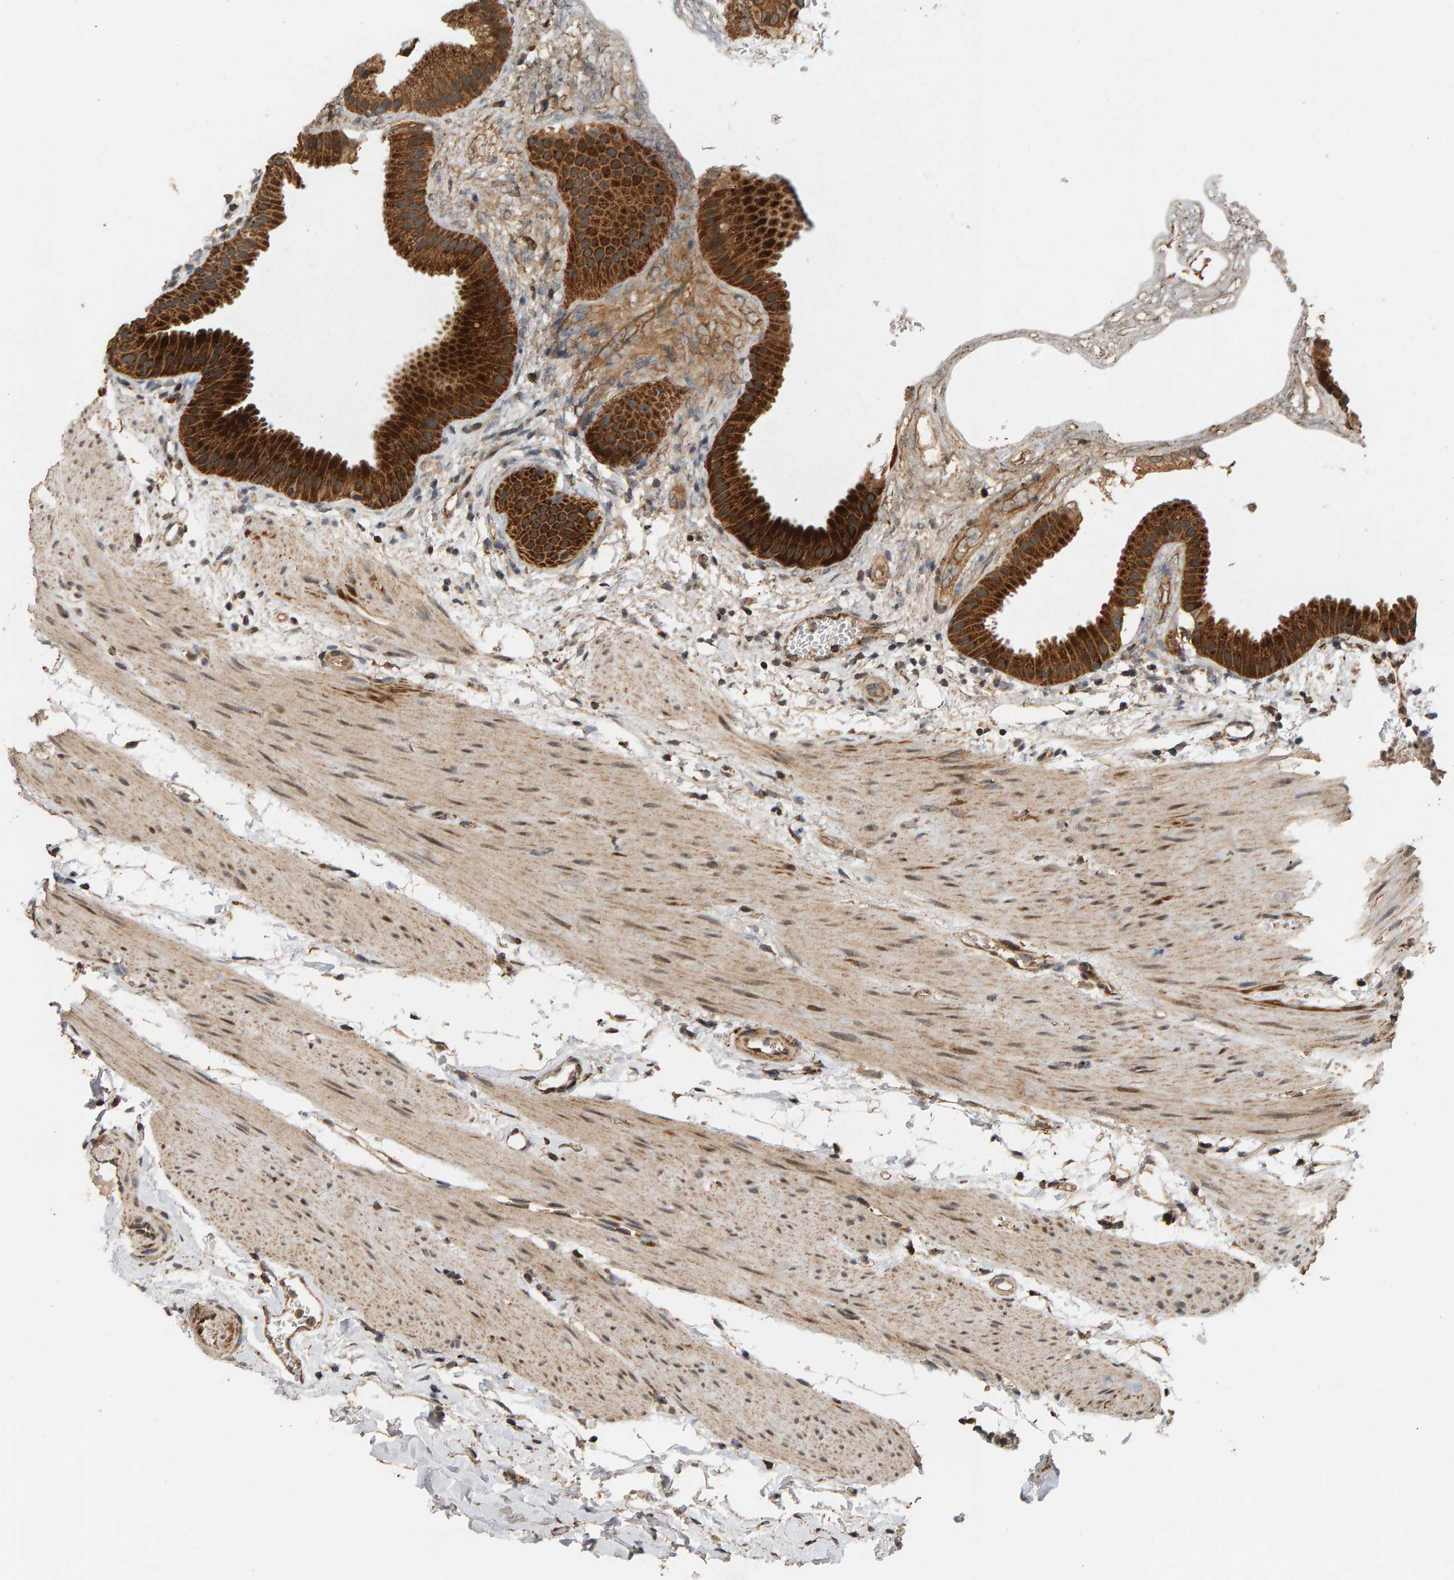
{"staining": {"intensity": "strong", "quantity": ">75%", "location": "cytoplasmic/membranous"}, "tissue": "gallbladder", "cell_type": "Glandular cells", "image_type": "normal", "snomed": [{"axis": "morphology", "description": "Normal tissue, NOS"}, {"axis": "topography", "description": "Gallbladder"}], "caption": "Strong cytoplasmic/membranous expression for a protein is identified in about >75% of glandular cells of benign gallbladder using immunohistochemistry (IHC).", "gene": "GSTK1", "patient": {"sex": "female", "age": 64}}